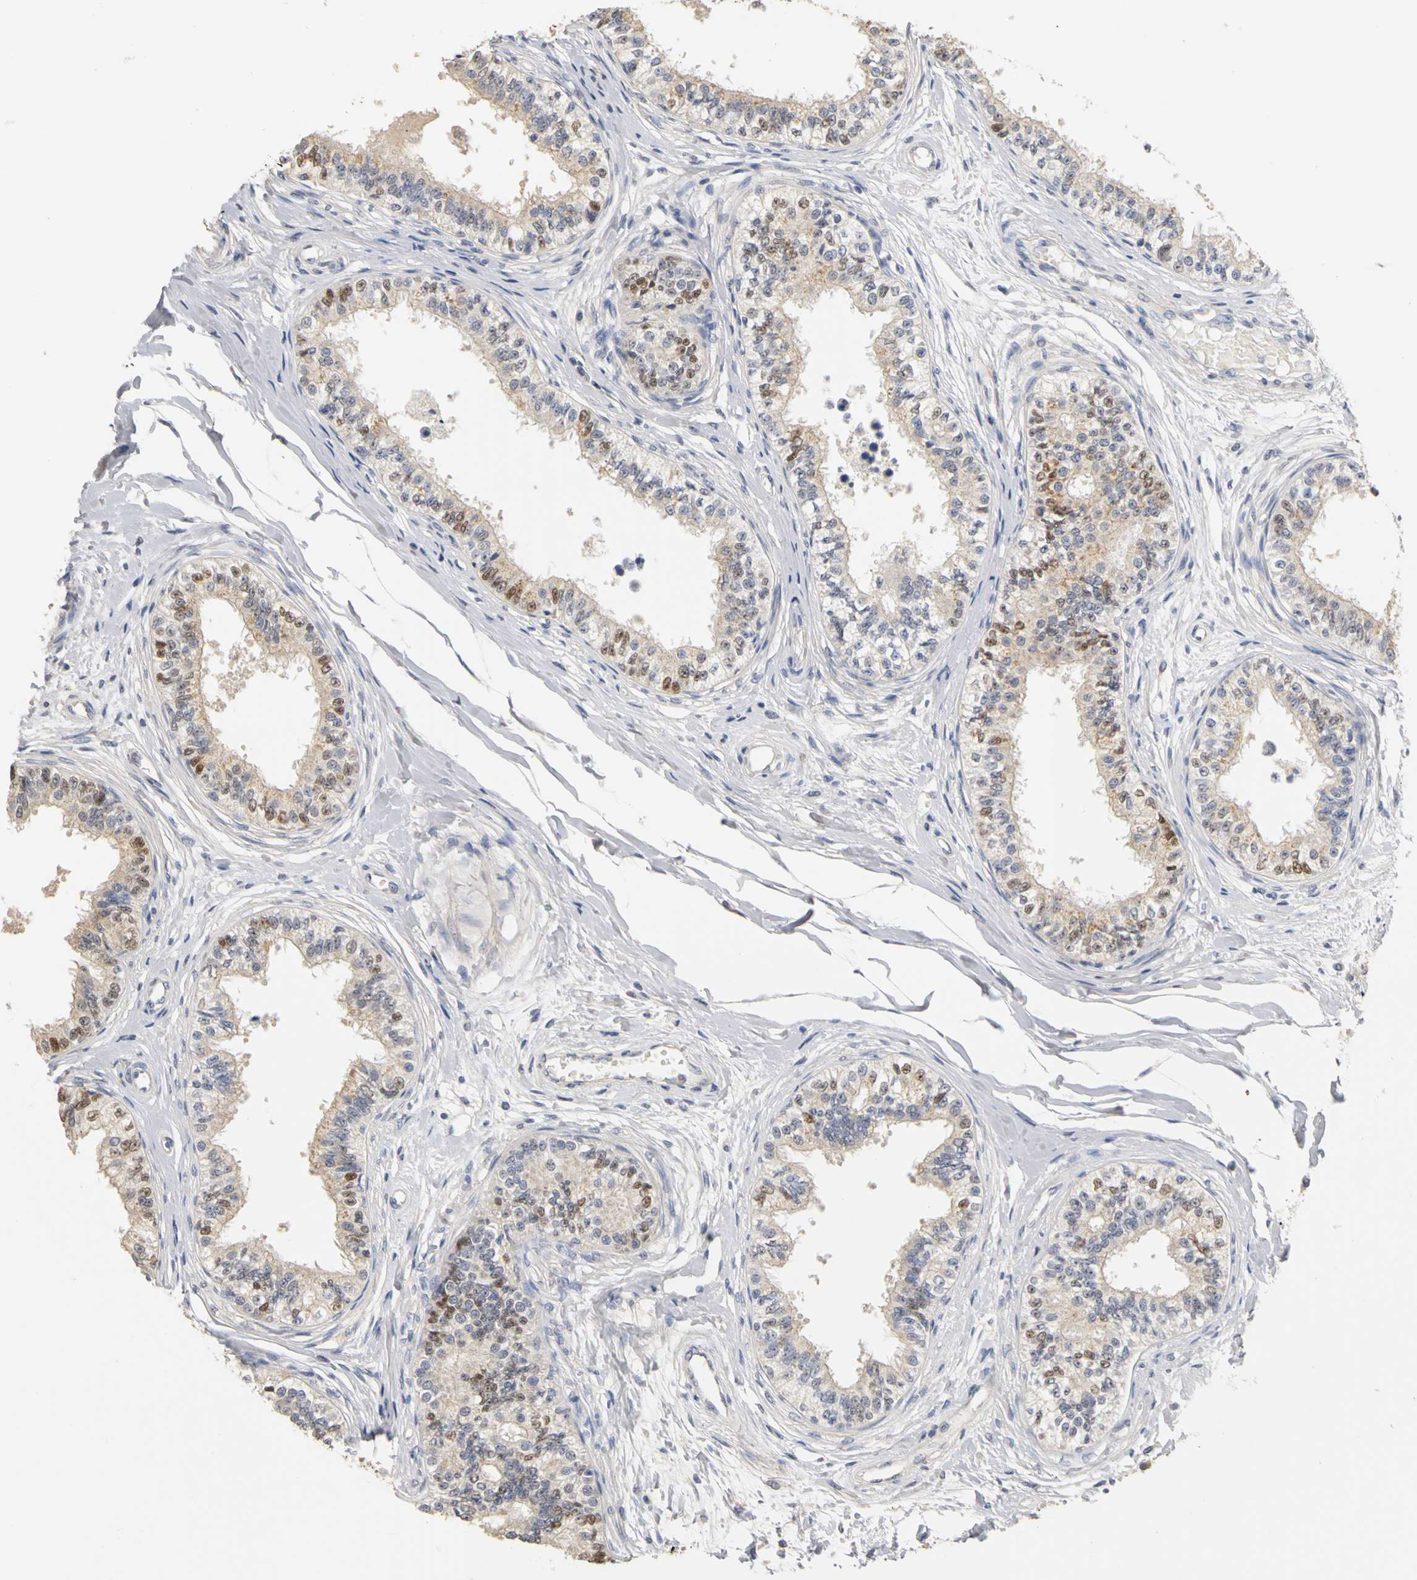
{"staining": {"intensity": "moderate", "quantity": "25%-75%", "location": "cytoplasmic/membranous,nuclear"}, "tissue": "epididymis", "cell_type": "Glandular cells", "image_type": "normal", "snomed": [{"axis": "morphology", "description": "Normal tissue, NOS"}, {"axis": "morphology", "description": "Adenocarcinoma, metastatic, NOS"}, {"axis": "topography", "description": "Testis"}, {"axis": "topography", "description": "Epididymis"}], "caption": "The photomicrograph exhibits staining of unremarkable epididymis, revealing moderate cytoplasmic/membranous,nuclear protein positivity (brown color) within glandular cells.", "gene": "PGR", "patient": {"sex": "male", "age": 26}}